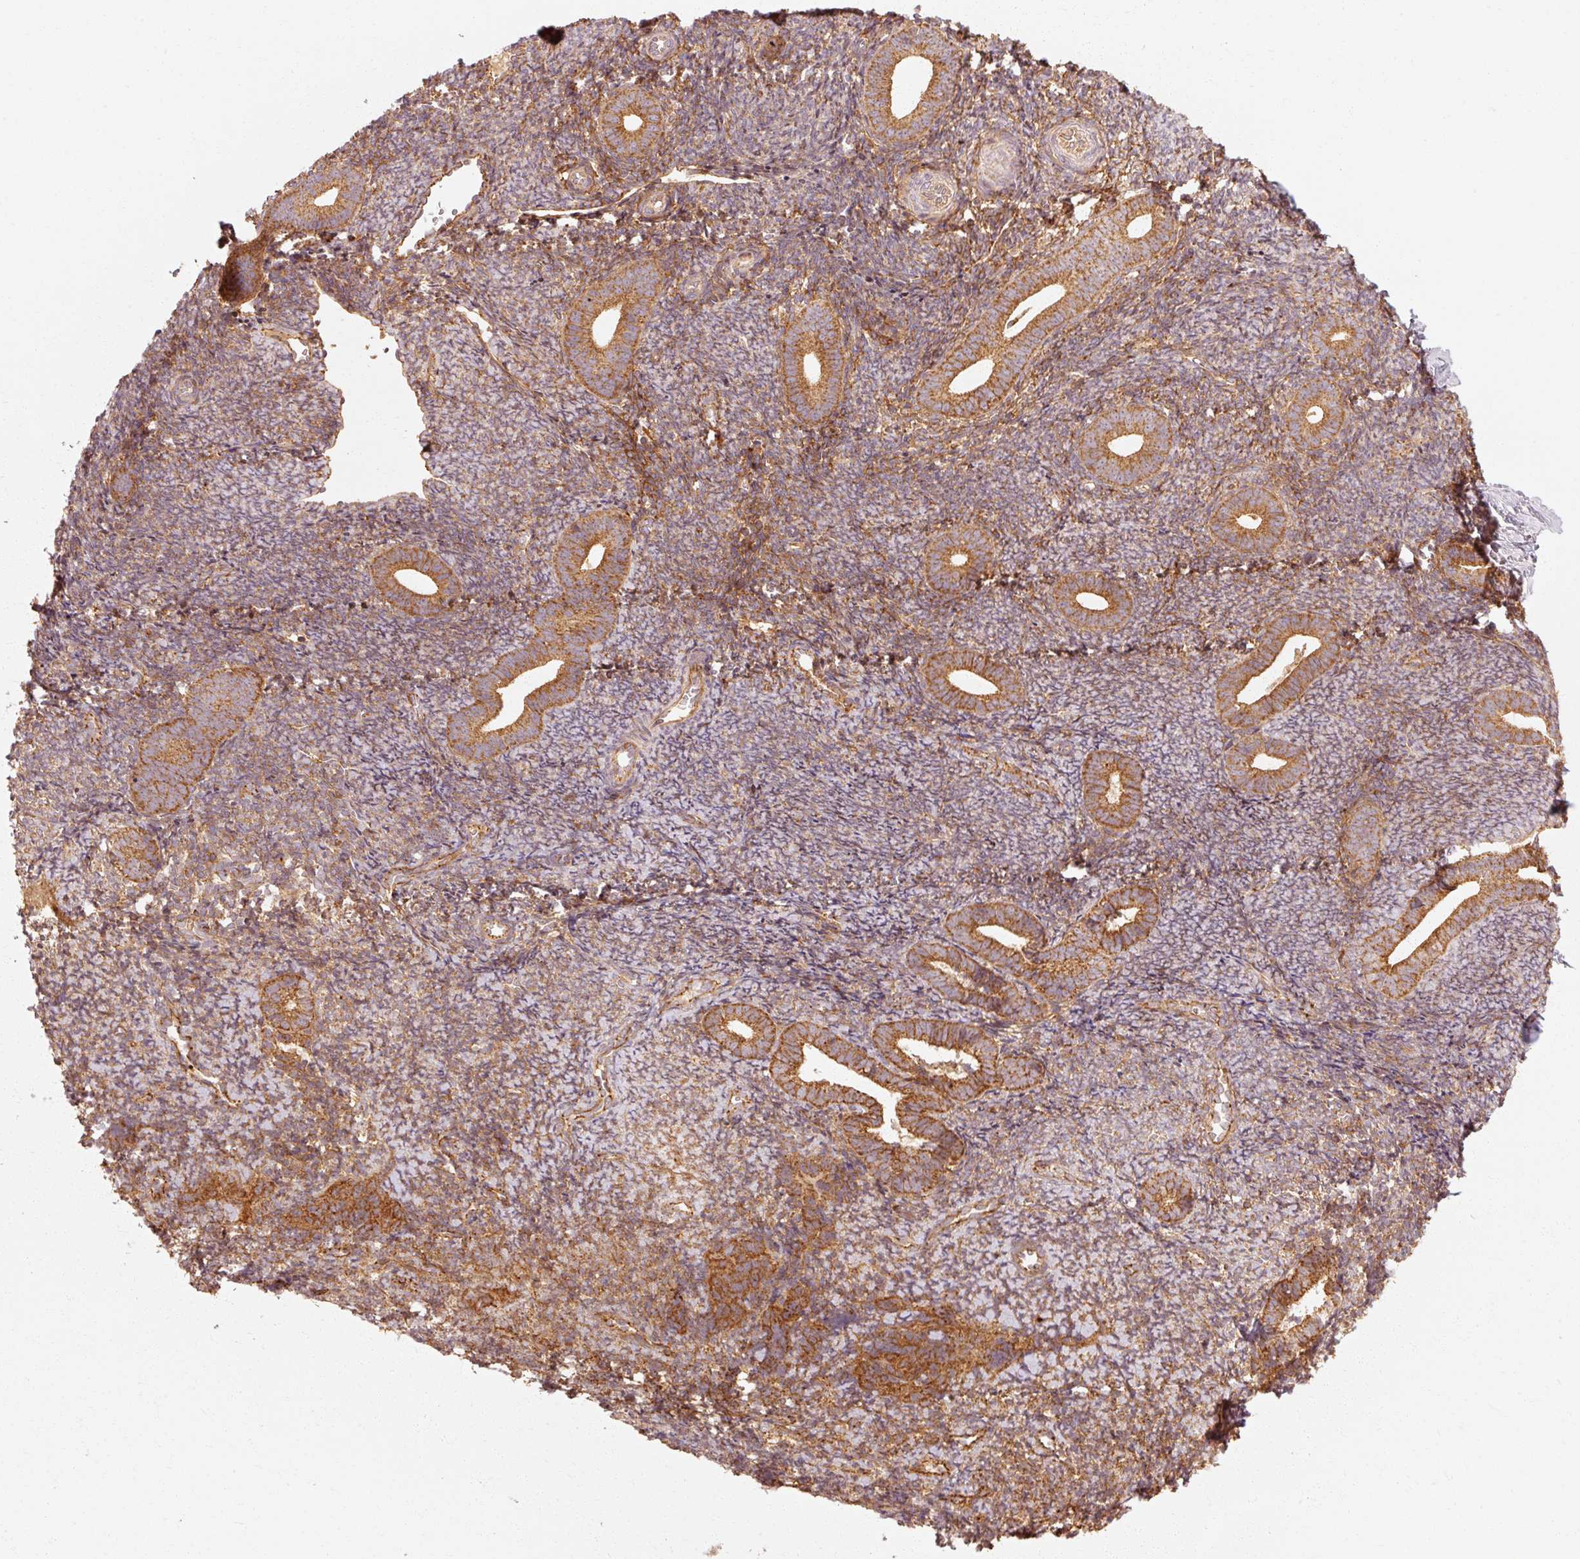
{"staining": {"intensity": "moderate", "quantity": ">75%", "location": "cytoplasmic/membranous"}, "tissue": "endometrium", "cell_type": "Cells in endometrial stroma", "image_type": "normal", "snomed": [{"axis": "morphology", "description": "Normal tissue, NOS"}, {"axis": "topography", "description": "Endometrium"}], "caption": "Immunohistochemical staining of normal human endometrium displays medium levels of moderate cytoplasmic/membranous positivity in approximately >75% of cells in endometrial stroma.", "gene": "CTNNA1", "patient": {"sex": "female", "age": 39}}